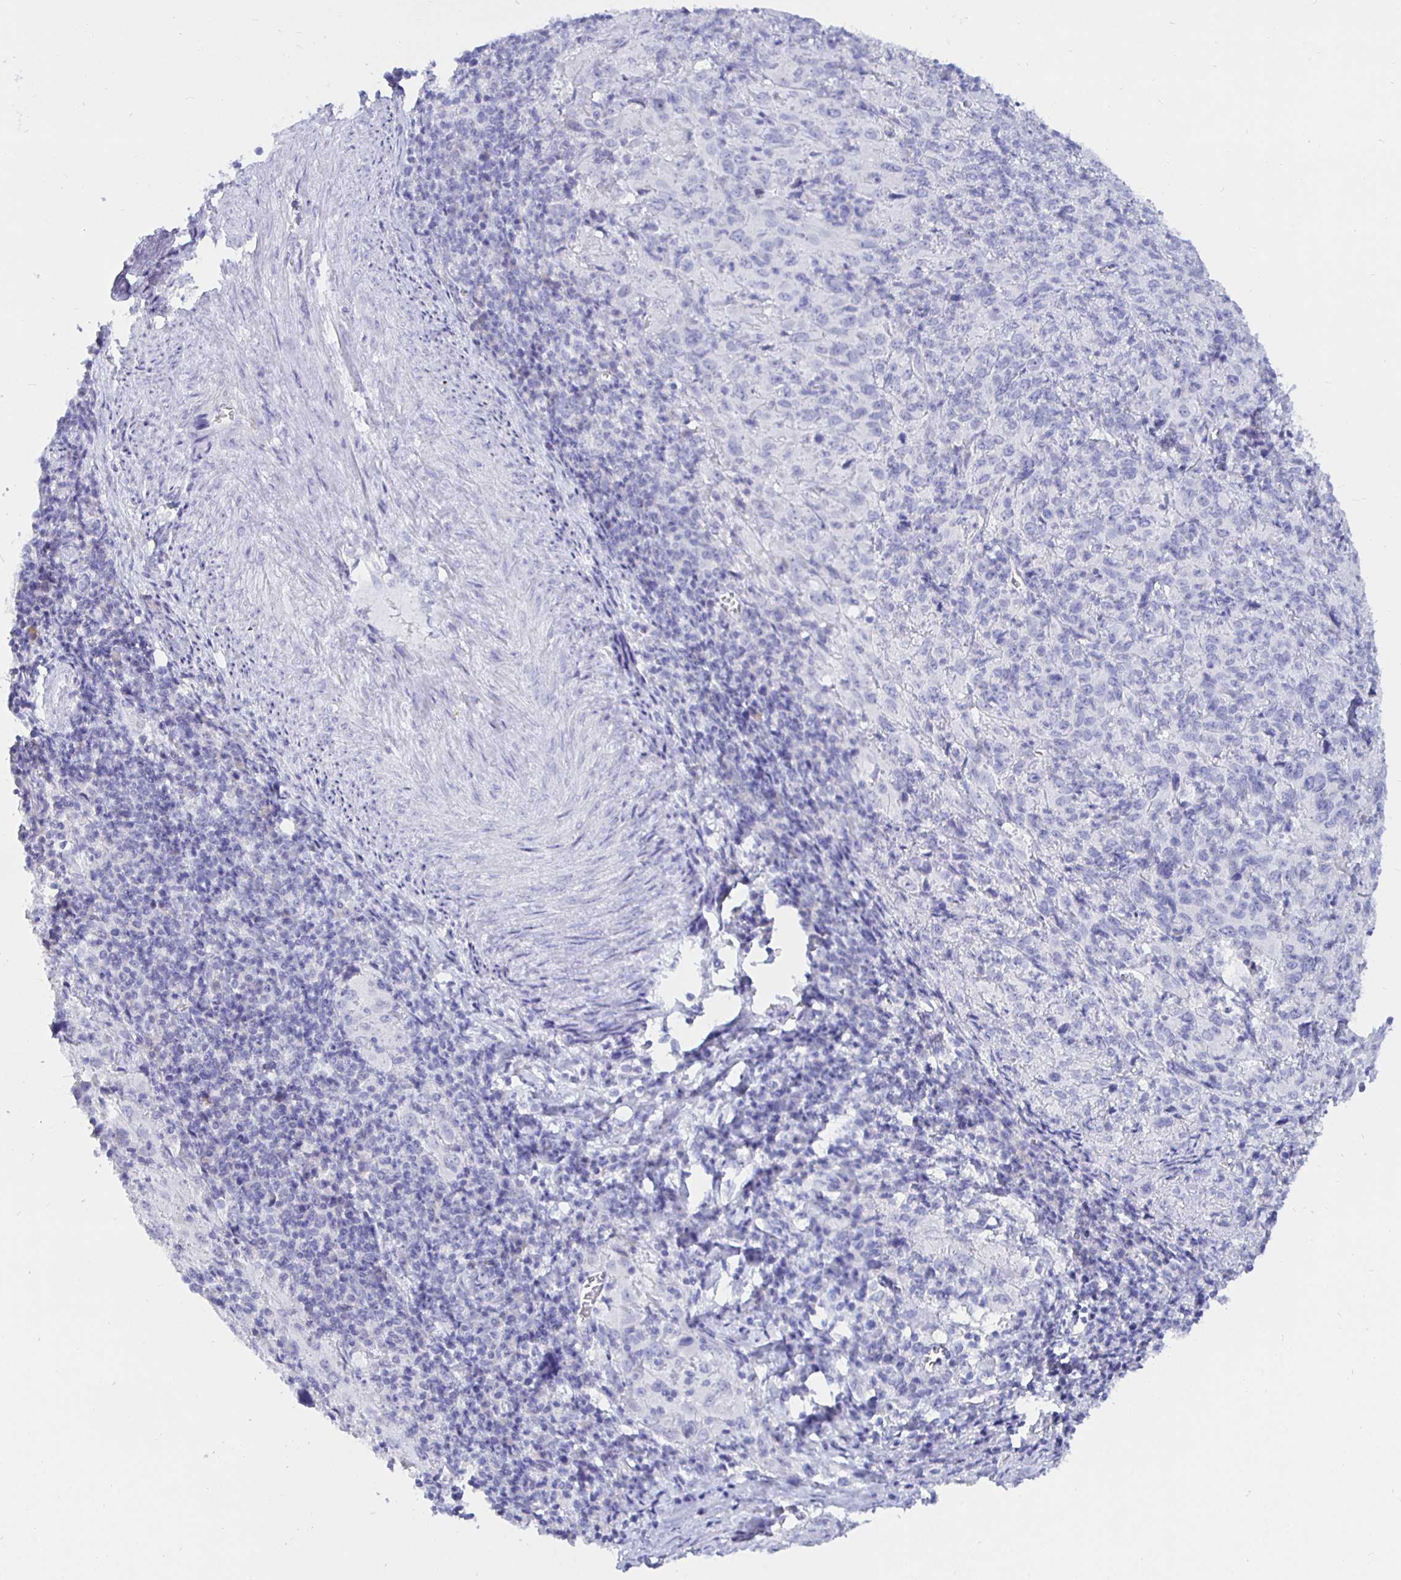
{"staining": {"intensity": "negative", "quantity": "none", "location": "none"}, "tissue": "cervical cancer", "cell_type": "Tumor cells", "image_type": "cancer", "snomed": [{"axis": "morphology", "description": "Squamous cell carcinoma, NOS"}, {"axis": "topography", "description": "Cervix"}], "caption": "Tumor cells are negative for protein expression in human cervical cancer (squamous cell carcinoma).", "gene": "UMOD", "patient": {"sex": "female", "age": 51}}